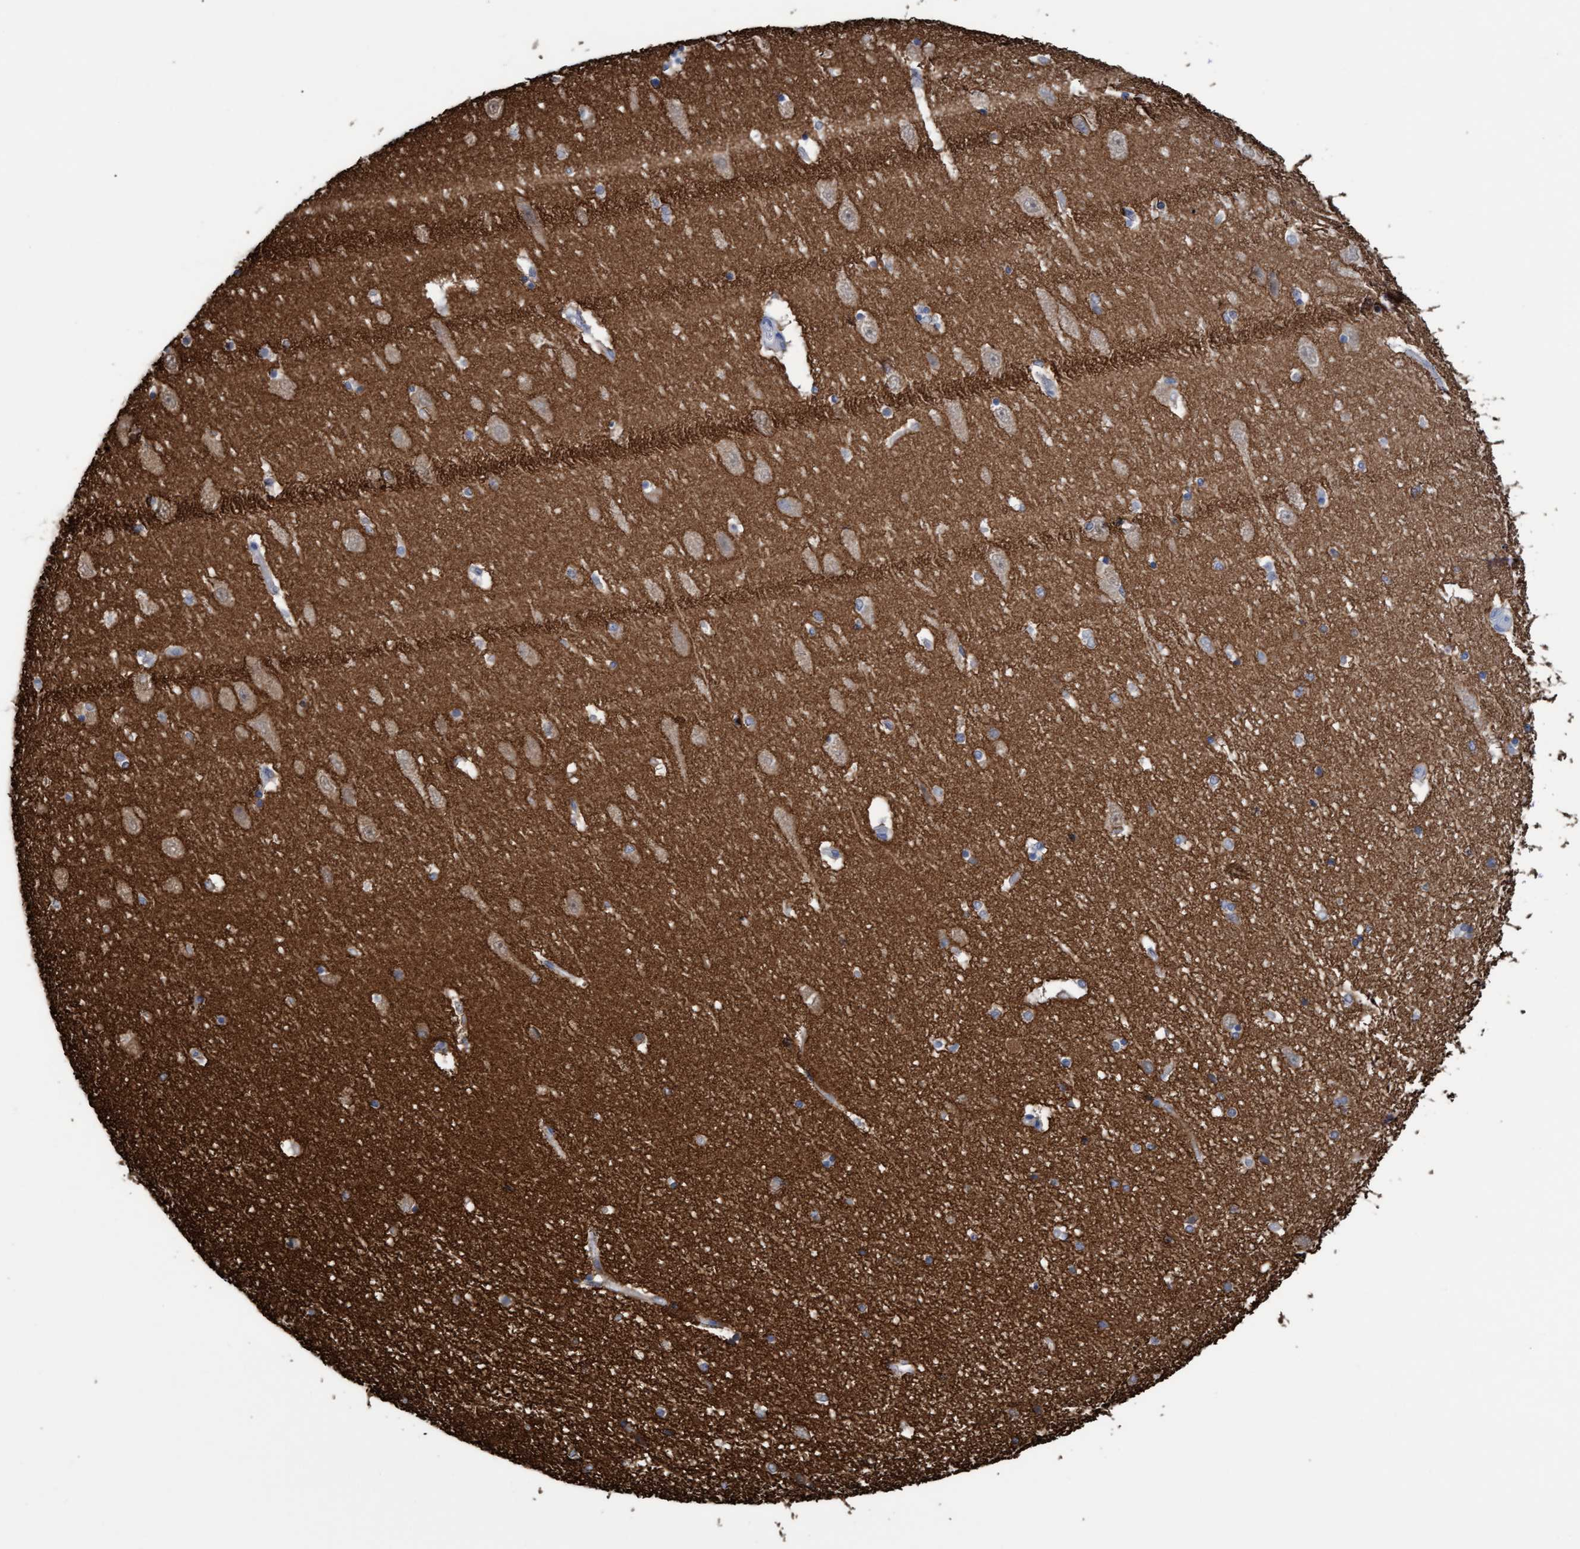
{"staining": {"intensity": "moderate", "quantity": "<25%", "location": "cytoplasmic/membranous"}, "tissue": "hippocampus", "cell_type": "Glial cells", "image_type": "normal", "snomed": [{"axis": "morphology", "description": "Normal tissue, NOS"}, {"axis": "topography", "description": "Hippocampus"}], "caption": "Protein staining by immunohistochemistry shows moderate cytoplasmic/membranous staining in approximately <25% of glial cells in benign hippocampus. The protein is shown in brown color, while the nuclei are stained blue.", "gene": "STXBP1", "patient": {"sex": "female", "age": 54}}